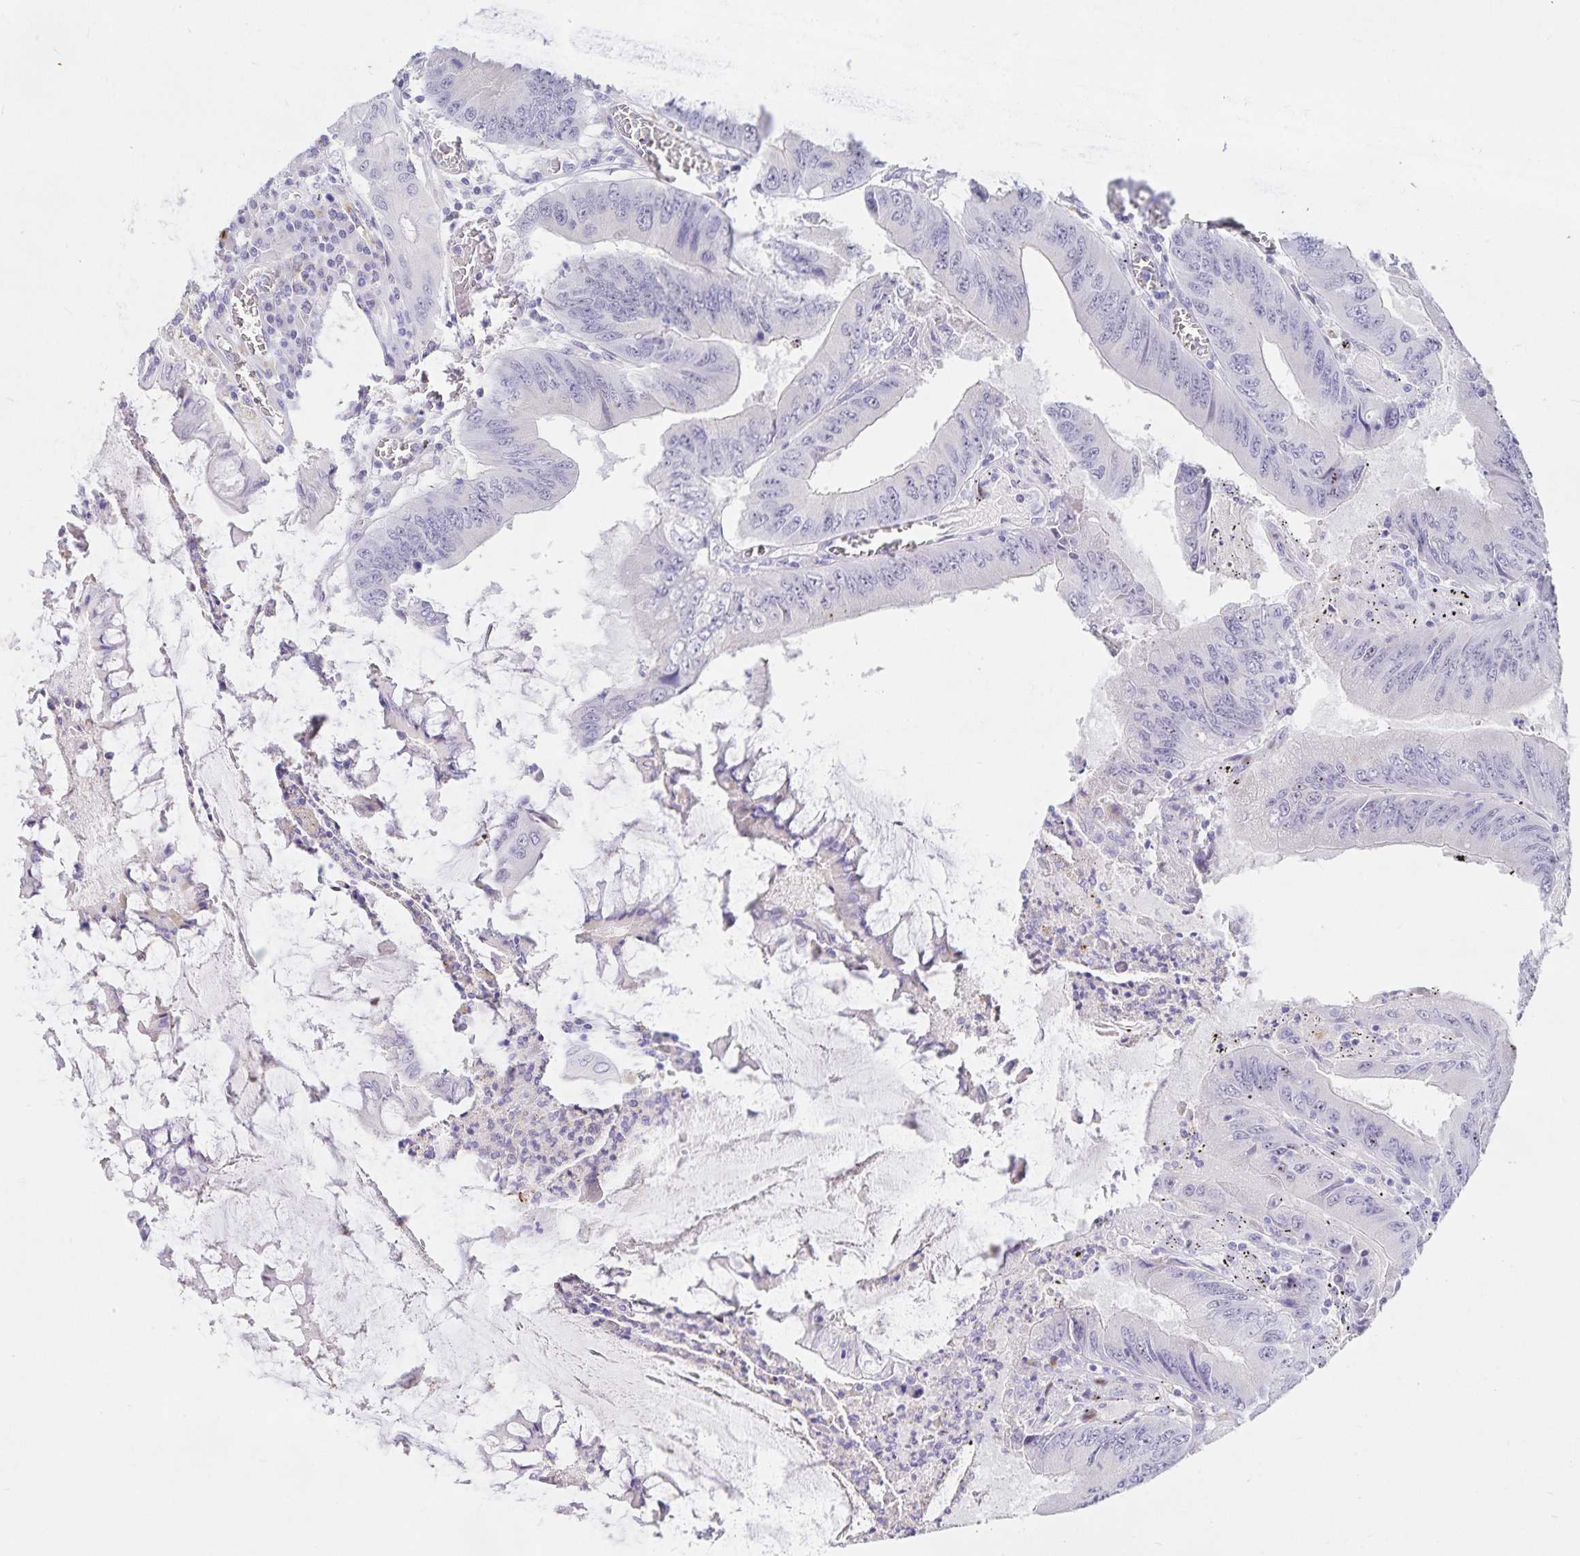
{"staining": {"intensity": "negative", "quantity": "none", "location": "none"}, "tissue": "colorectal cancer", "cell_type": "Tumor cells", "image_type": "cancer", "snomed": [{"axis": "morphology", "description": "Adenocarcinoma, NOS"}, {"axis": "topography", "description": "Colon"}], "caption": "Tumor cells are negative for brown protein staining in adenocarcinoma (colorectal). (DAB (3,3'-diaminobenzidine) immunohistochemistry (IHC) with hematoxylin counter stain).", "gene": "KBTBD13", "patient": {"sex": "male", "age": 53}}